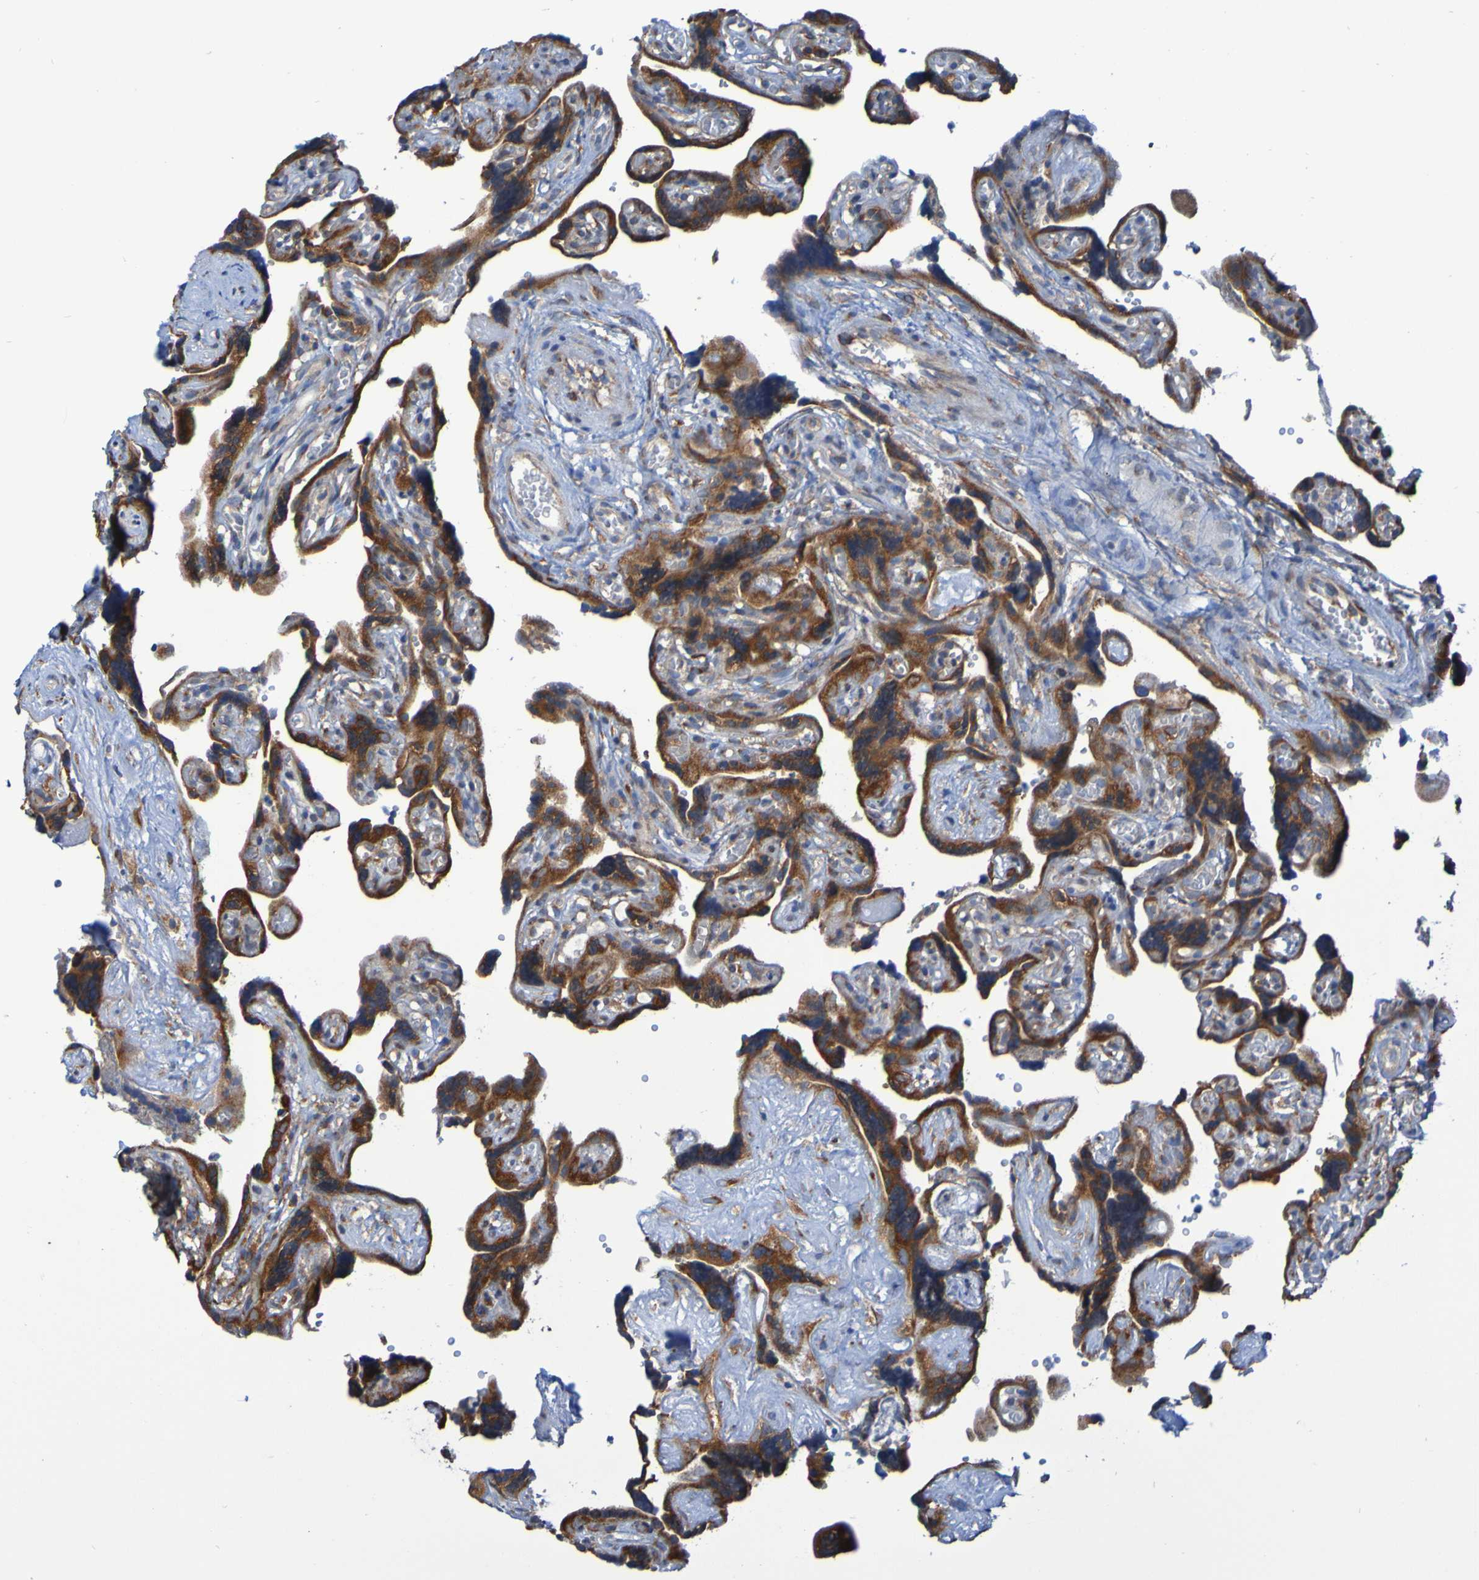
{"staining": {"intensity": "strong", "quantity": ">75%", "location": "cytoplasmic/membranous"}, "tissue": "placenta", "cell_type": "Trophoblastic cells", "image_type": "normal", "snomed": [{"axis": "morphology", "description": "Normal tissue, NOS"}, {"axis": "topography", "description": "Placenta"}], "caption": "IHC histopathology image of normal human placenta stained for a protein (brown), which demonstrates high levels of strong cytoplasmic/membranous expression in approximately >75% of trophoblastic cells.", "gene": "FKBP3", "patient": {"sex": "female", "age": 30}}